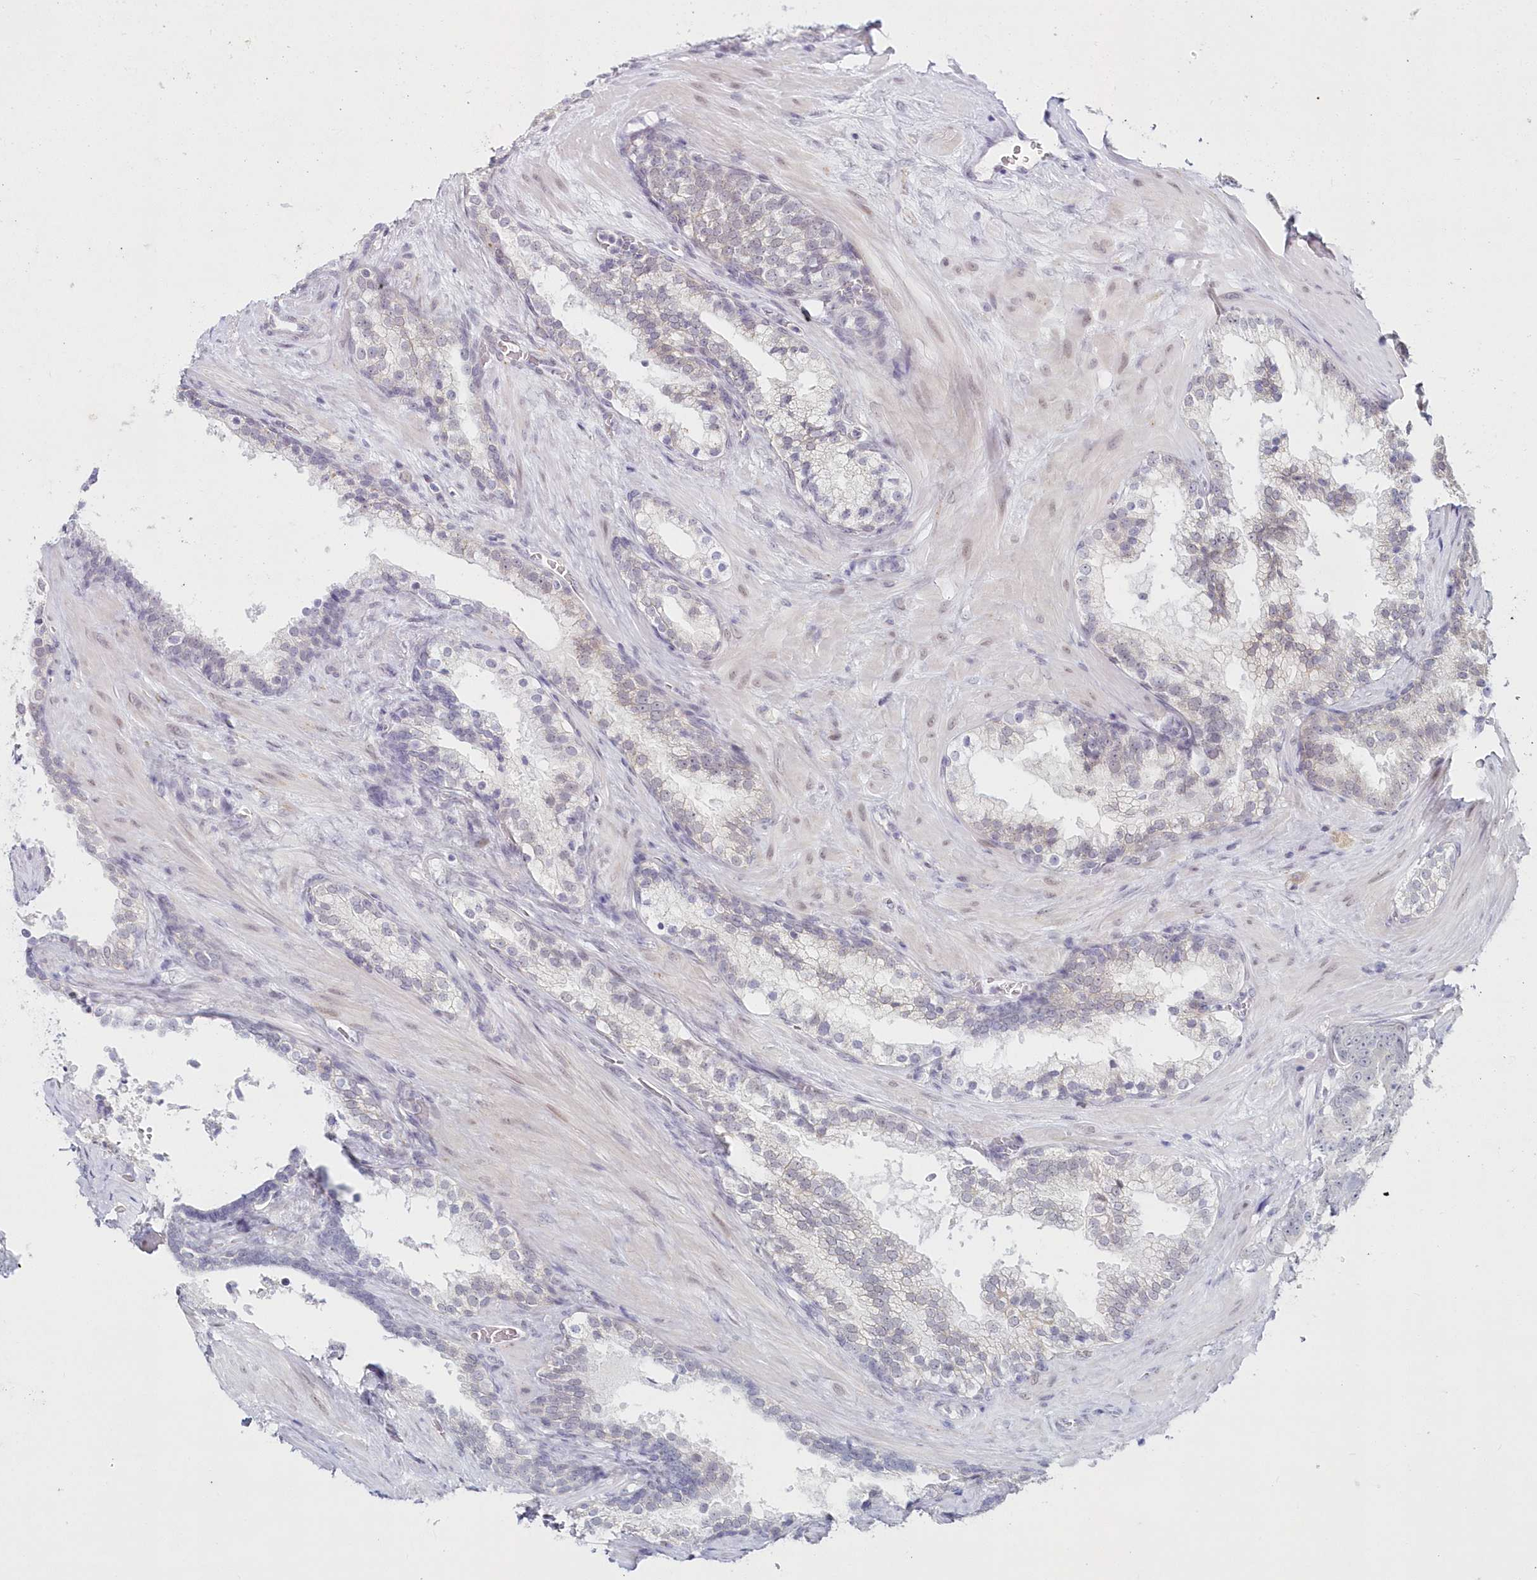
{"staining": {"intensity": "negative", "quantity": "none", "location": "none"}, "tissue": "prostate cancer", "cell_type": "Tumor cells", "image_type": "cancer", "snomed": [{"axis": "morphology", "description": "Adenocarcinoma, High grade"}, {"axis": "topography", "description": "Prostate"}], "caption": "Immunohistochemistry of prostate cancer (adenocarcinoma (high-grade)) displays no expression in tumor cells. (Immunohistochemistry (ihc), brightfield microscopy, high magnification).", "gene": "HYCC2", "patient": {"sex": "male", "age": 57}}